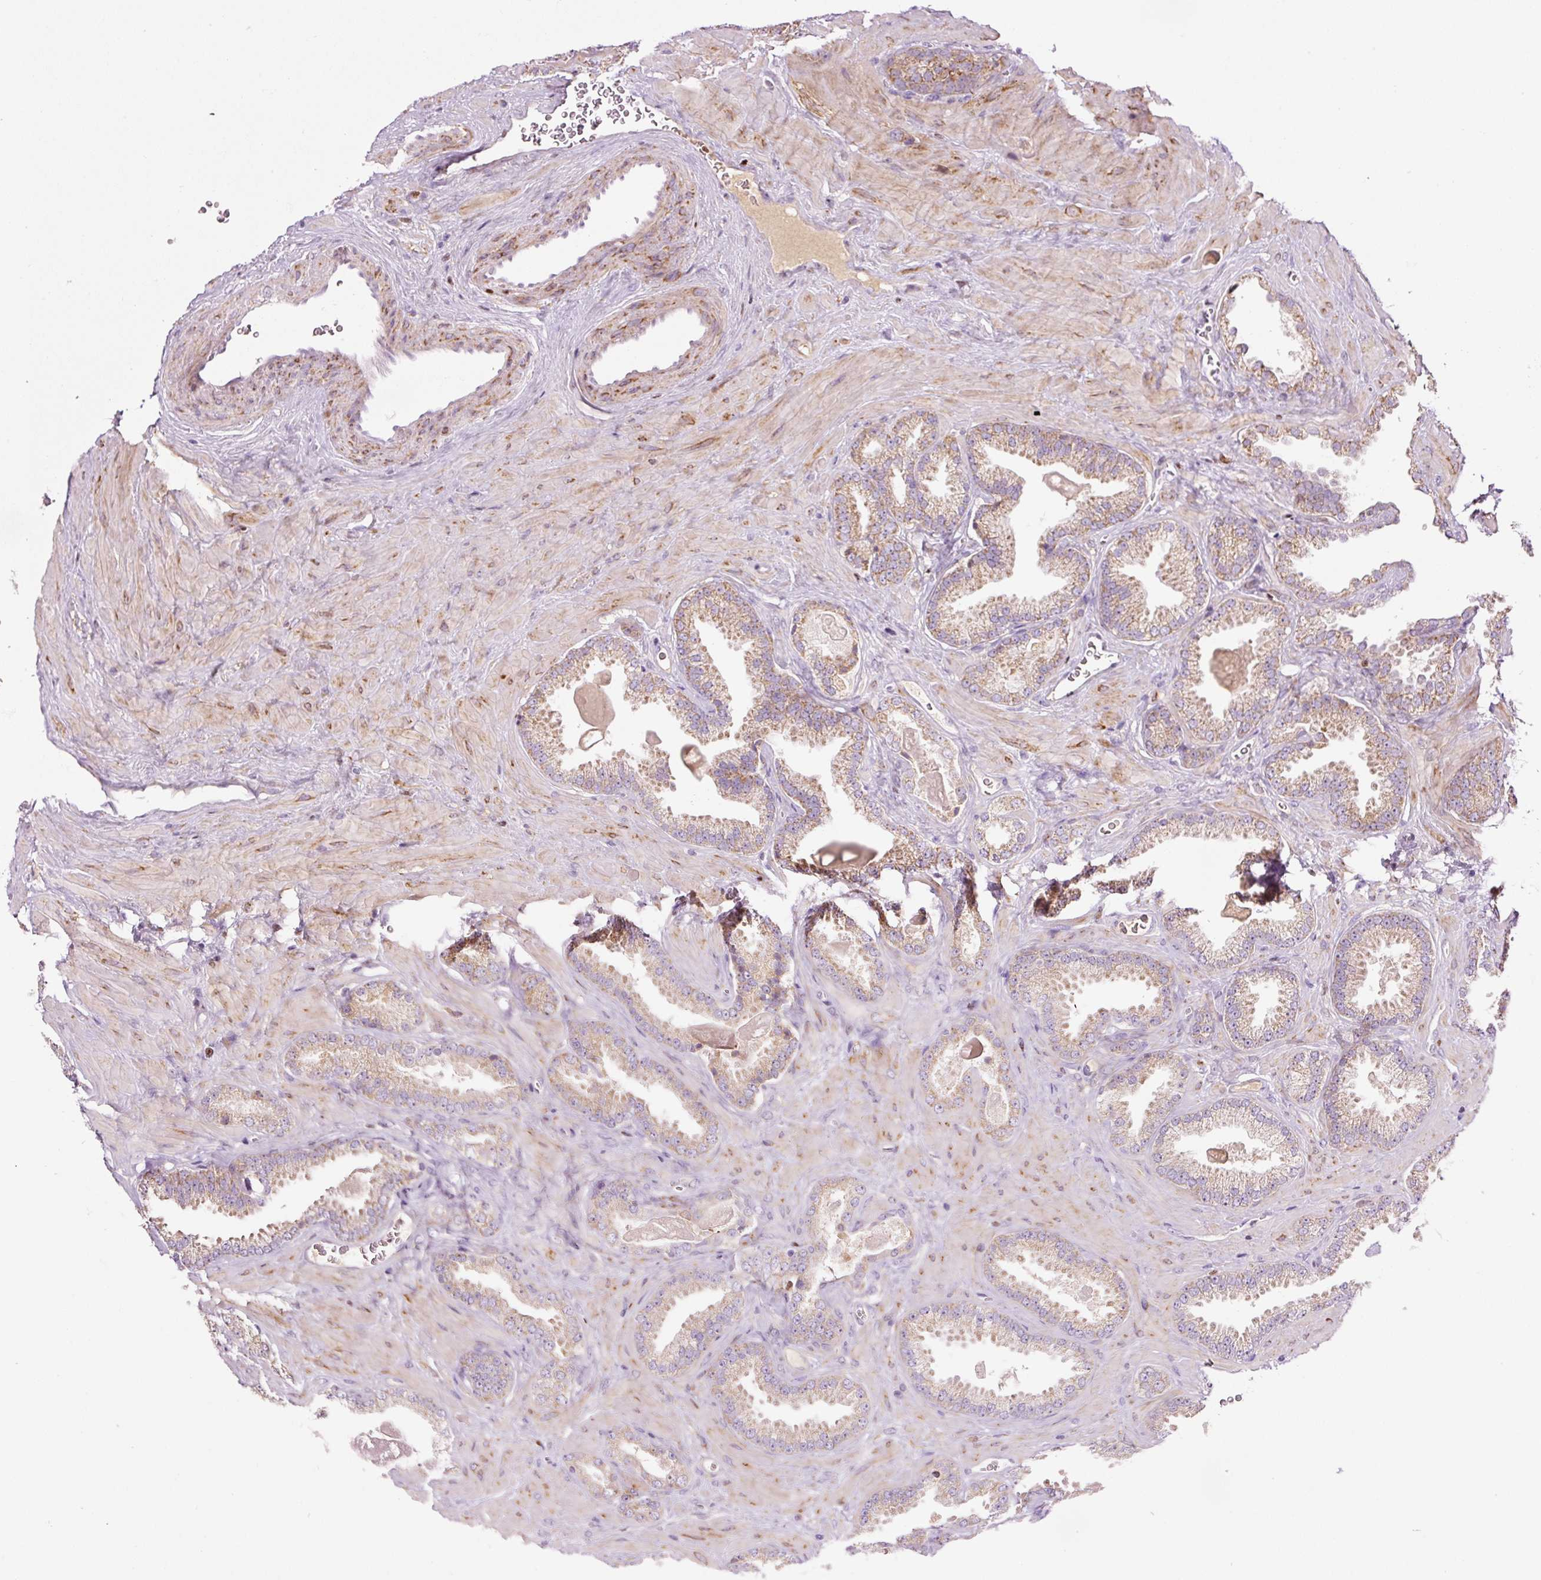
{"staining": {"intensity": "weak", "quantity": ">75%", "location": "cytoplasmic/membranous"}, "tissue": "prostate cancer", "cell_type": "Tumor cells", "image_type": "cancer", "snomed": [{"axis": "morphology", "description": "Adenocarcinoma, Low grade"}, {"axis": "topography", "description": "Prostate"}], "caption": "Immunohistochemical staining of human prostate cancer demonstrates weak cytoplasmic/membranous protein expression in about >75% of tumor cells. The protein of interest is shown in brown color, while the nuclei are stained blue.", "gene": "TMEM8B", "patient": {"sex": "male", "age": 62}}